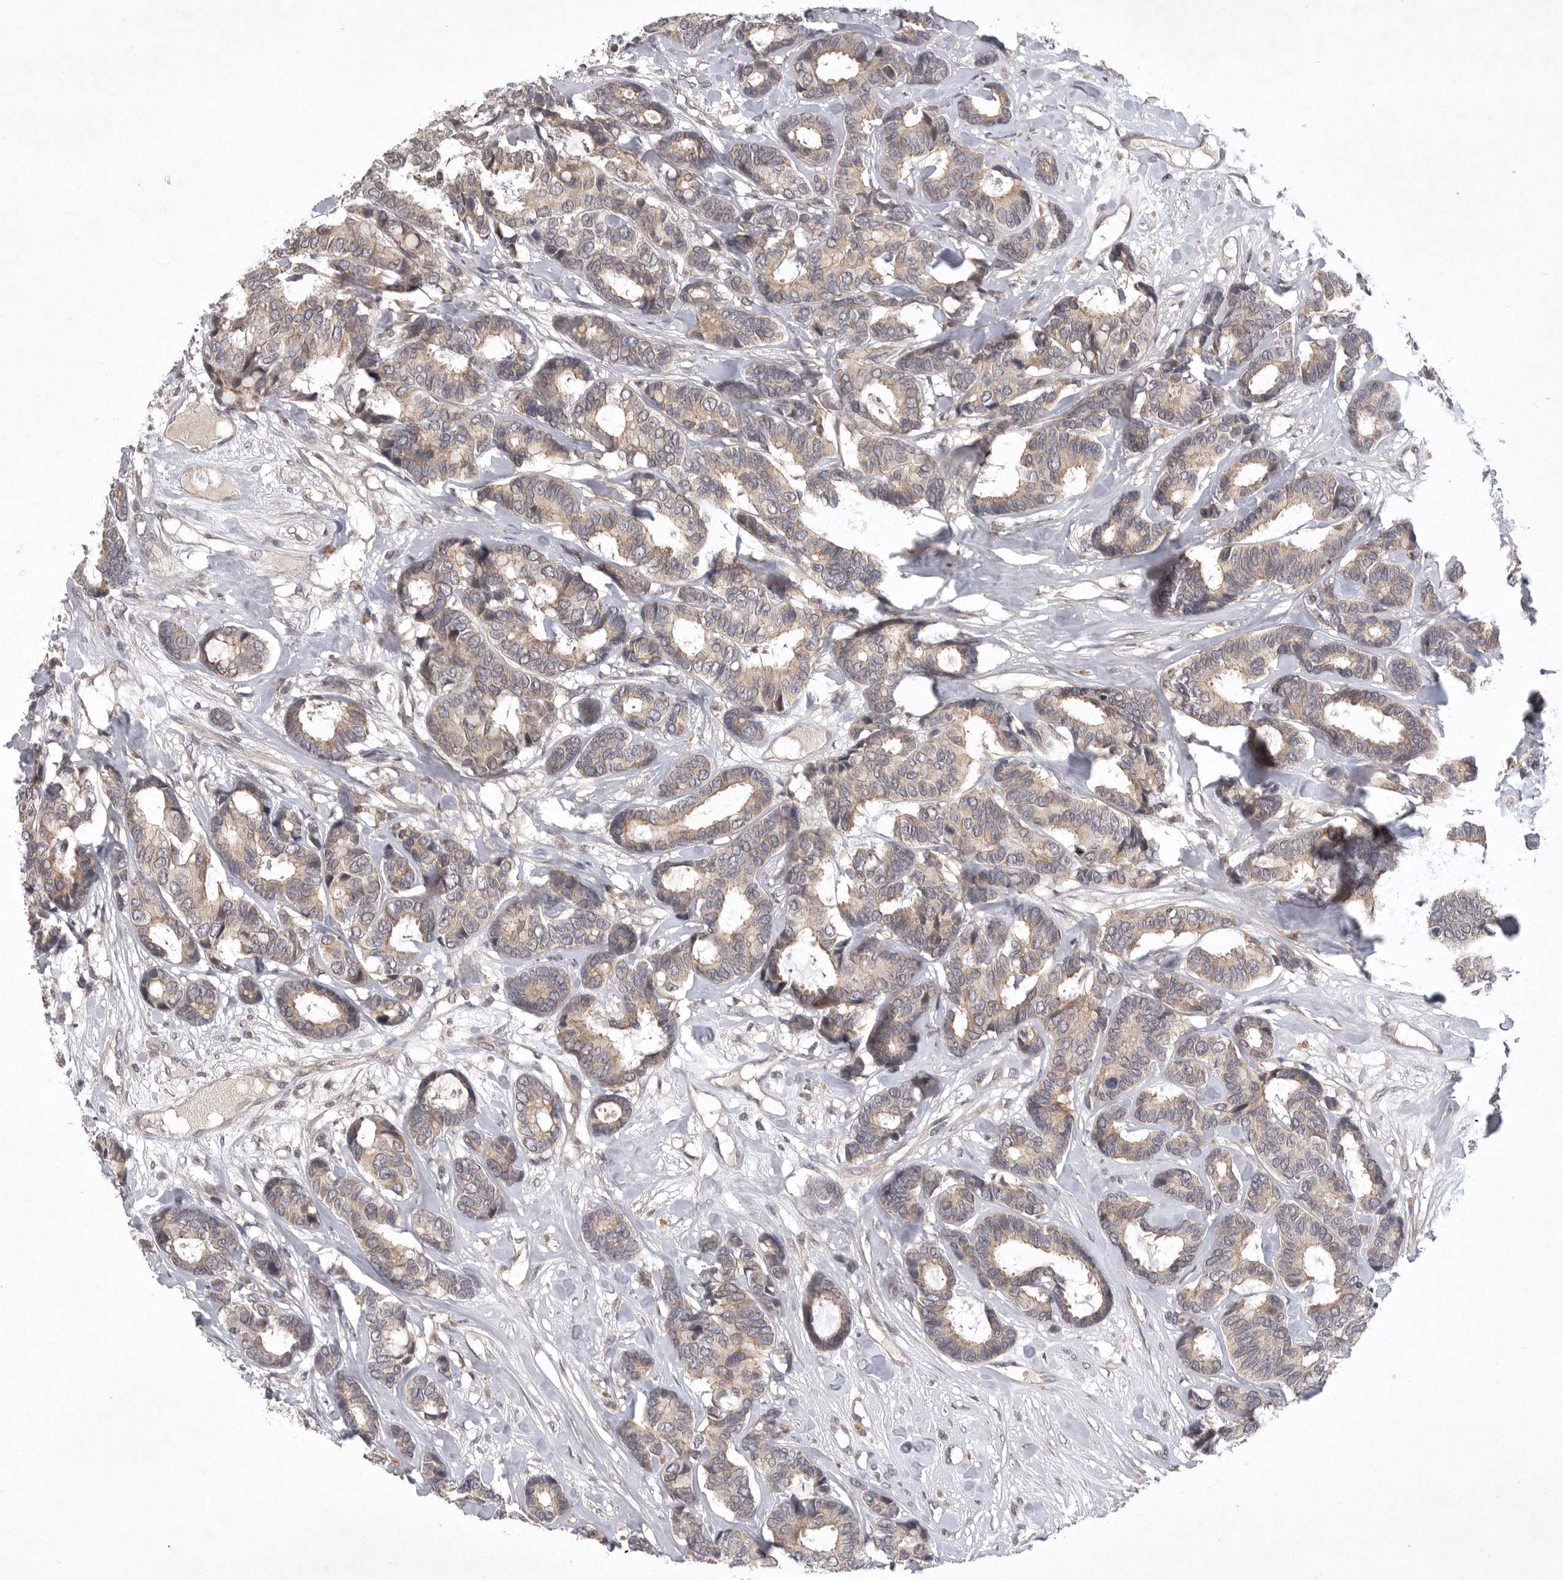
{"staining": {"intensity": "weak", "quantity": ">75%", "location": "cytoplasmic/membranous"}, "tissue": "breast cancer", "cell_type": "Tumor cells", "image_type": "cancer", "snomed": [{"axis": "morphology", "description": "Duct carcinoma"}, {"axis": "topography", "description": "Breast"}], "caption": "Breast cancer tissue reveals weak cytoplasmic/membranous positivity in approximately >75% of tumor cells", "gene": "UBE3D", "patient": {"sex": "female", "age": 87}}